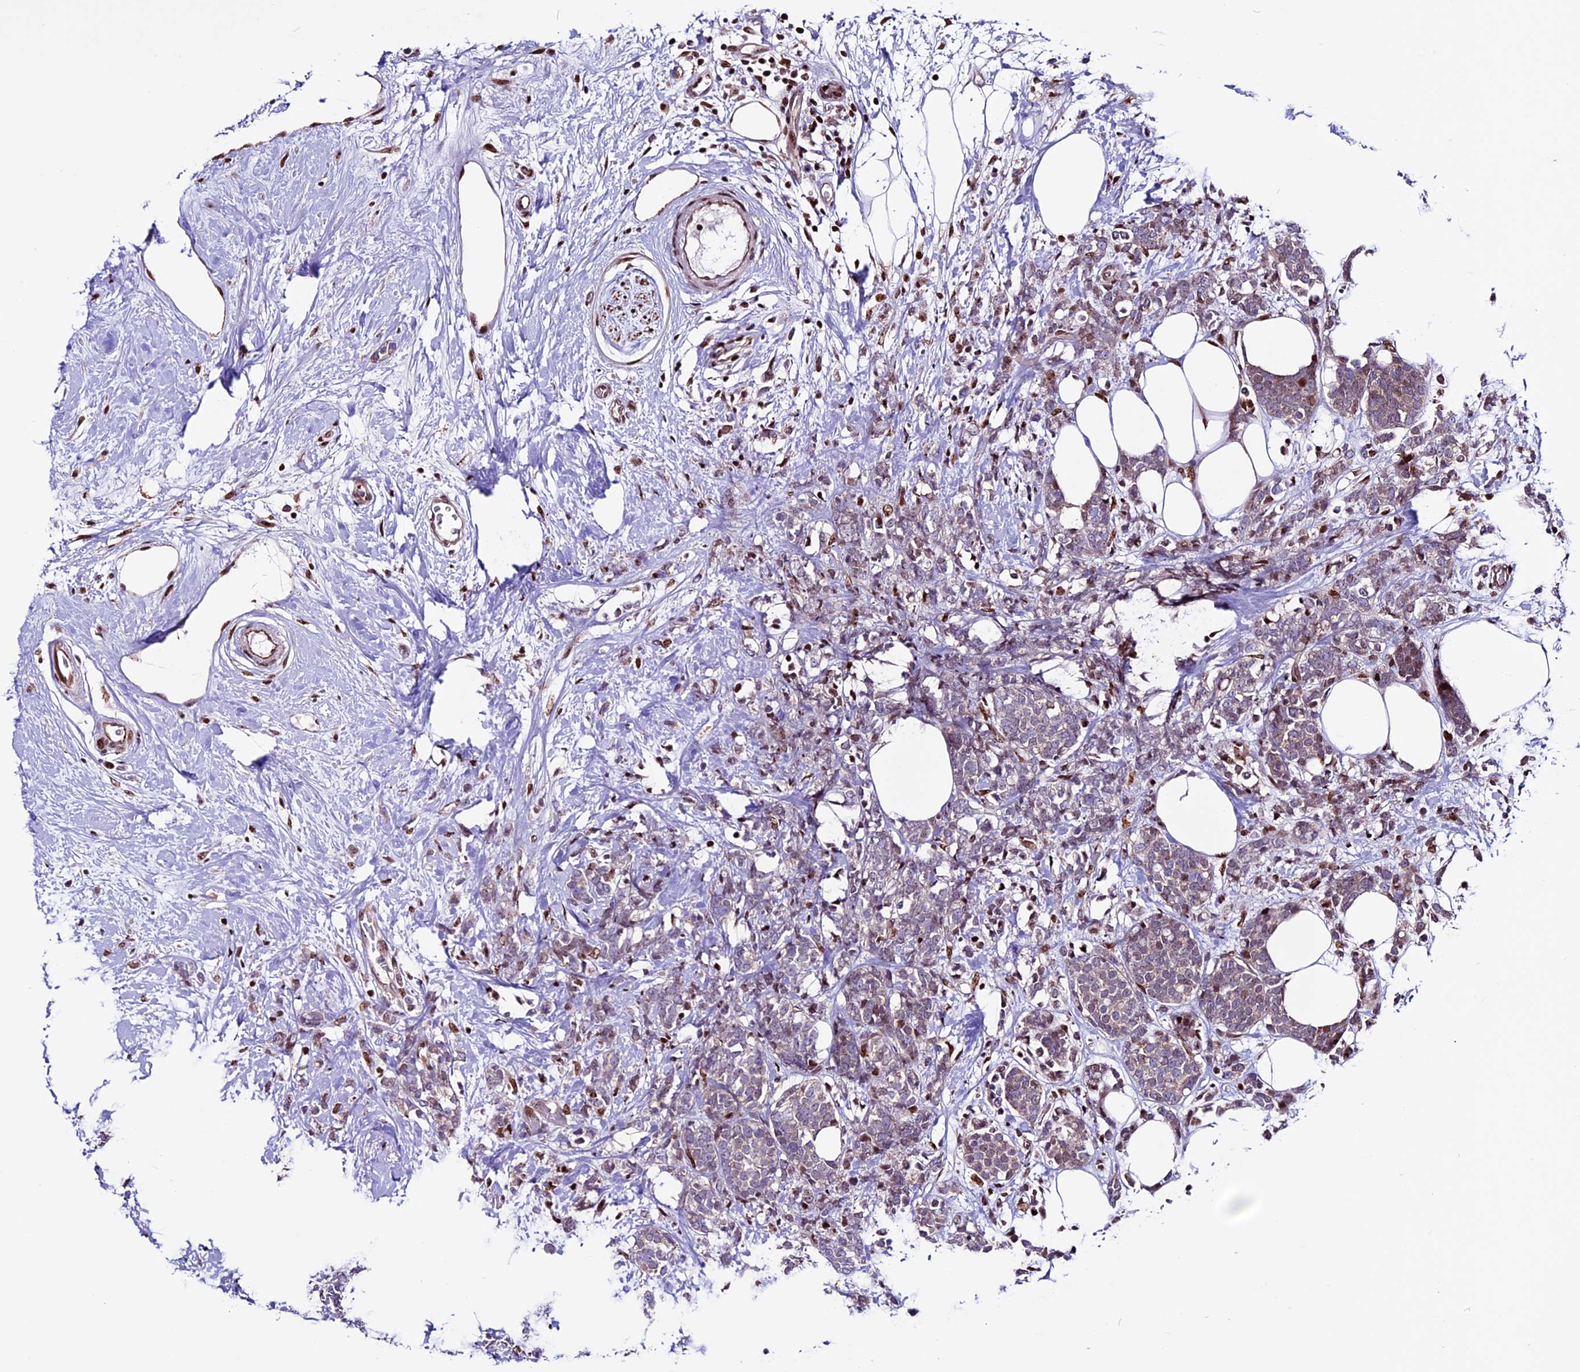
{"staining": {"intensity": "weak", "quantity": "25%-75%", "location": "nuclear"}, "tissue": "breast cancer", "cell_type": "Tumor cells", "image_type": "cancer", "snomed": [{"axis": "morphology", "description": "Lobular carcinoma"}, {"axis": "topography", "description": "Breast"}], "caption": "This is an image of IHC staining of lobular carcinoma (breast), which shows weak staining in the nuclear of tumor cells.", "gene": "RINL", "patient": {"sex": "female", "age": 58}}